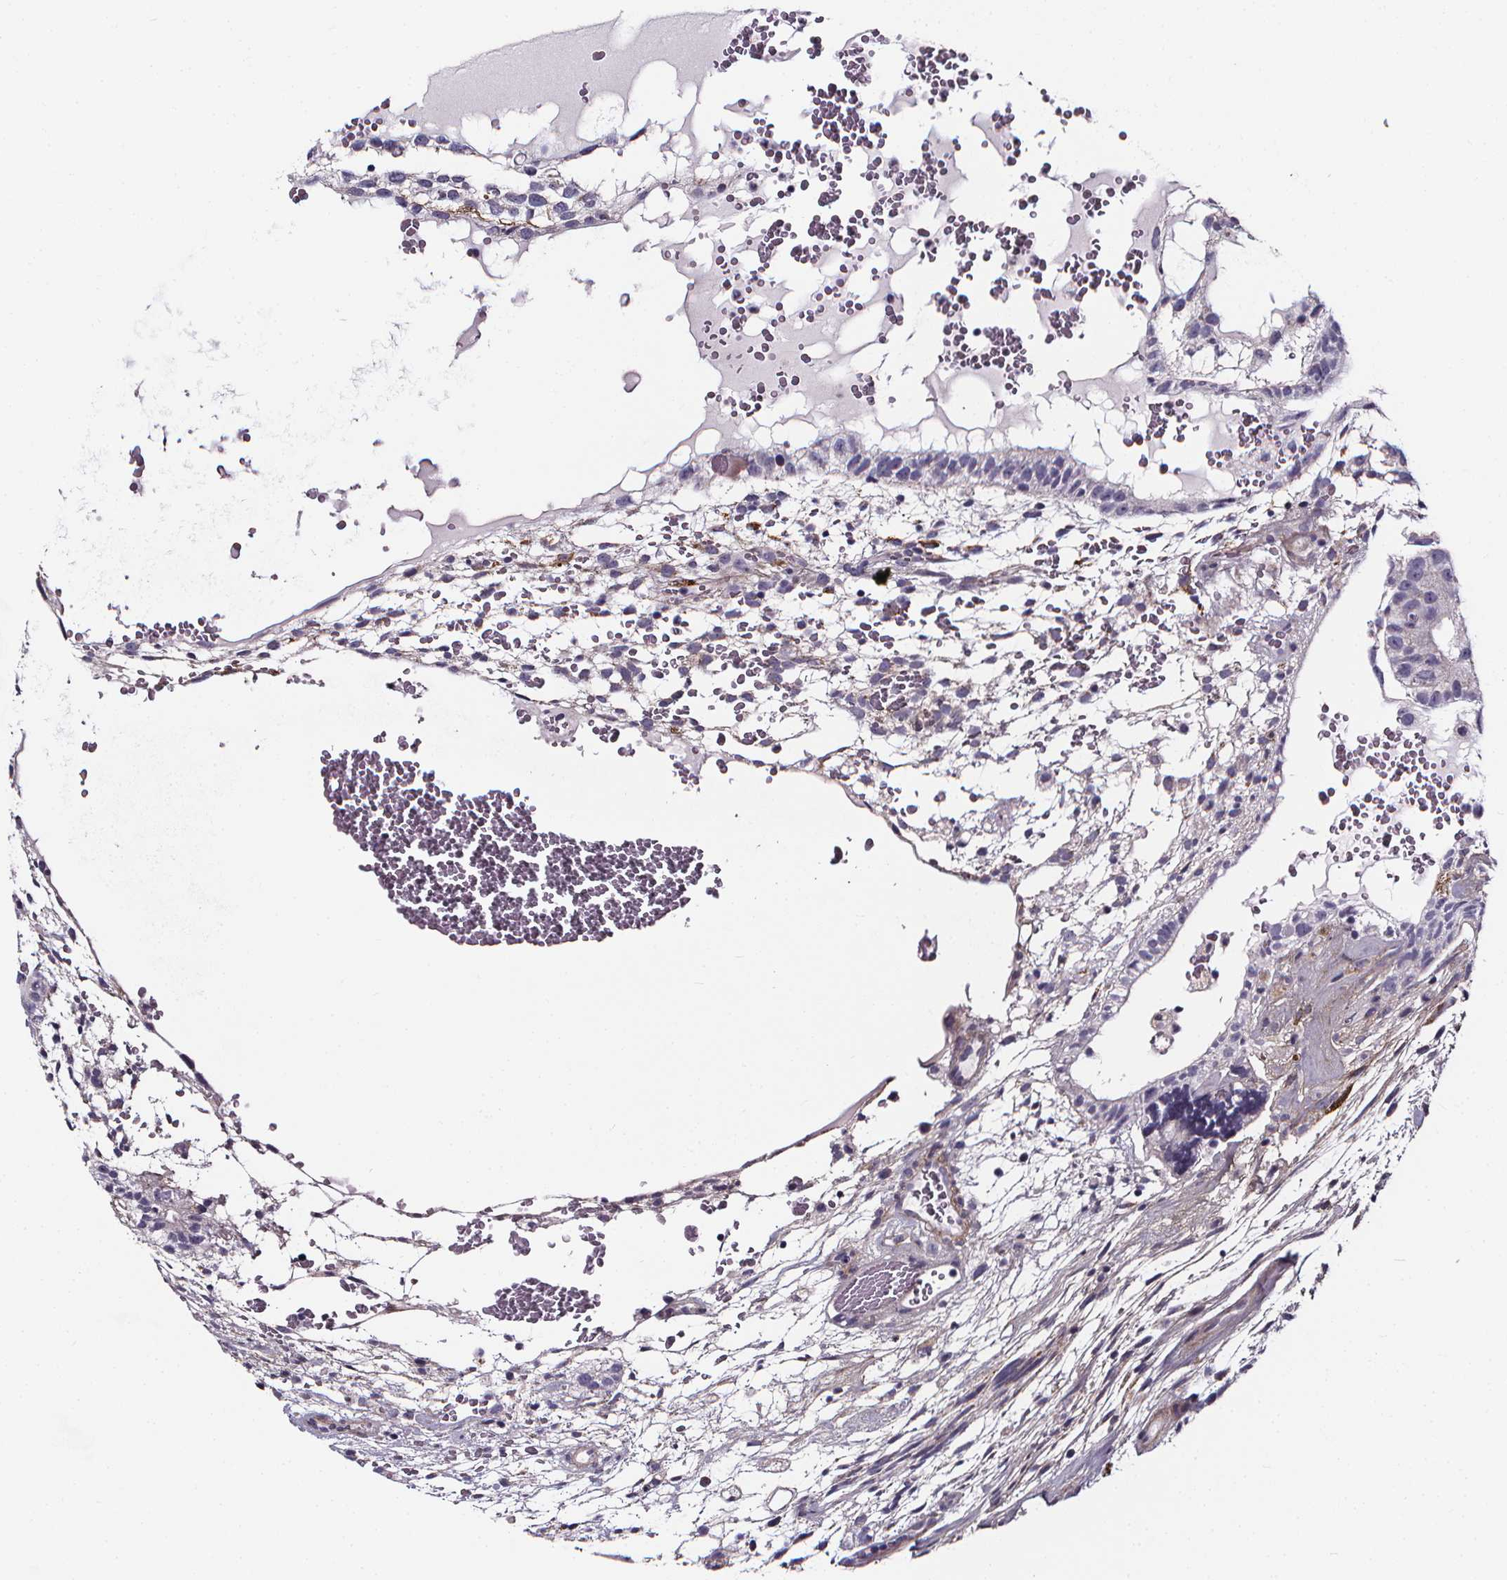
{"staining": {"intensity": "negative", "quantity": "none", "location": "none"}, "tissue": "testis cancer", "cell_type": "Tumor cells", "image_type": "cancer", "snomed": [{"axis": "morphology", "description": "Normal tissue, NOS"}, {"axis": "morphology", "description": "Carcinoma, Embryonal, NOS"}, {"axis": "topography", "description": "Testis"}], "caption": "This is a histopathology image of IHC staining of testis cancer, which shows no staining in tumor cells.", "gene": "AEBP1", "patient": {"sex": "male", "age": 32}}